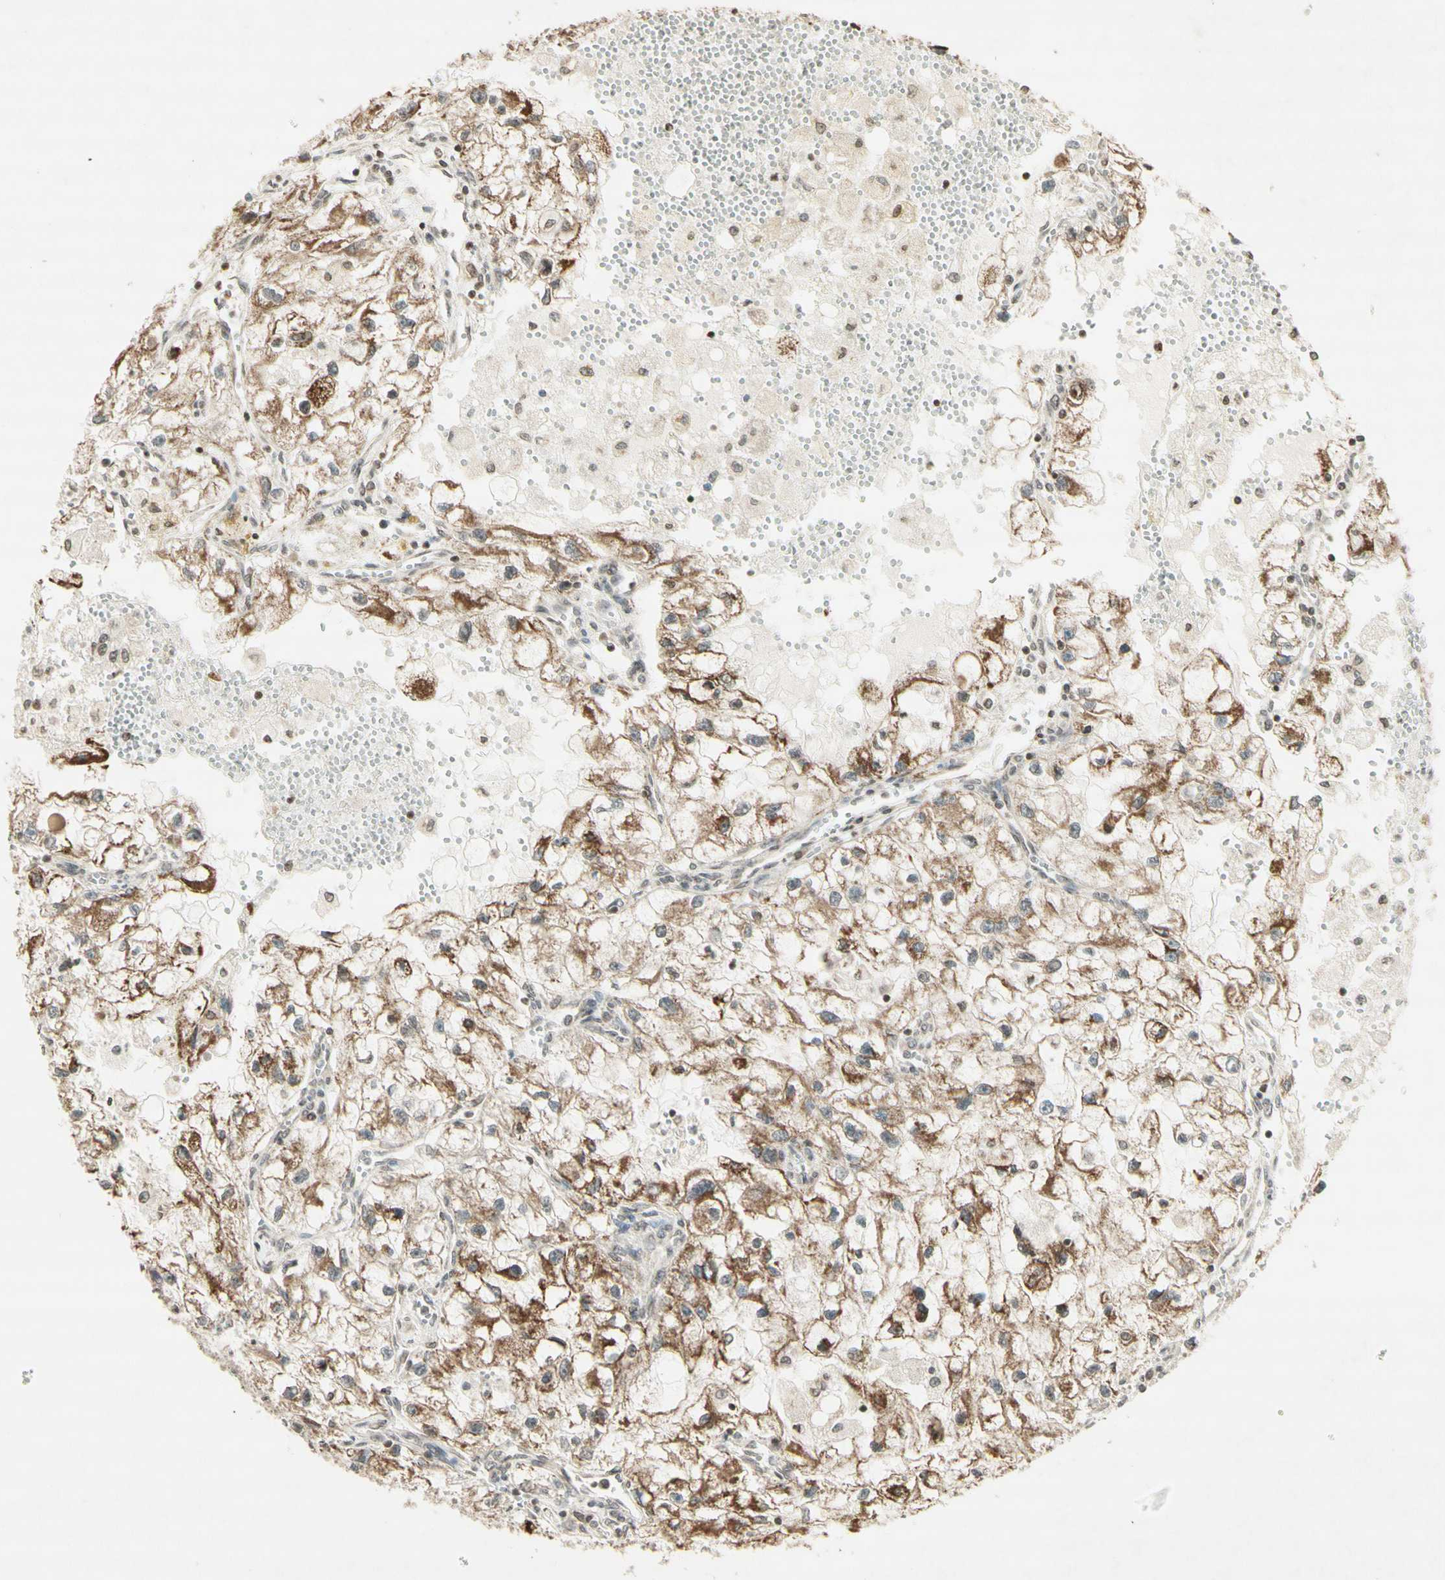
{"staining": {"intensity": "moderate", "quantity": ">75%", "location": "cytoplasmic/membranous"}, "tissue": "renal cancer", "cell_type": "Tumor cells", "image_type": "cancer", "snomed": [{"axis": "morphology", "description": "Adenocarcinoma, NOS"}, {"axis": "topography", "description": "Kidney"}], "caption": "Immunohistochemical staining of renal adenocarcinoma shows medium levels of moderate cytoplasmic/membranous expression in about >75% of tumor cells.", "gene": "CCNI", "patient": {"sex": "female", "age": 70}}